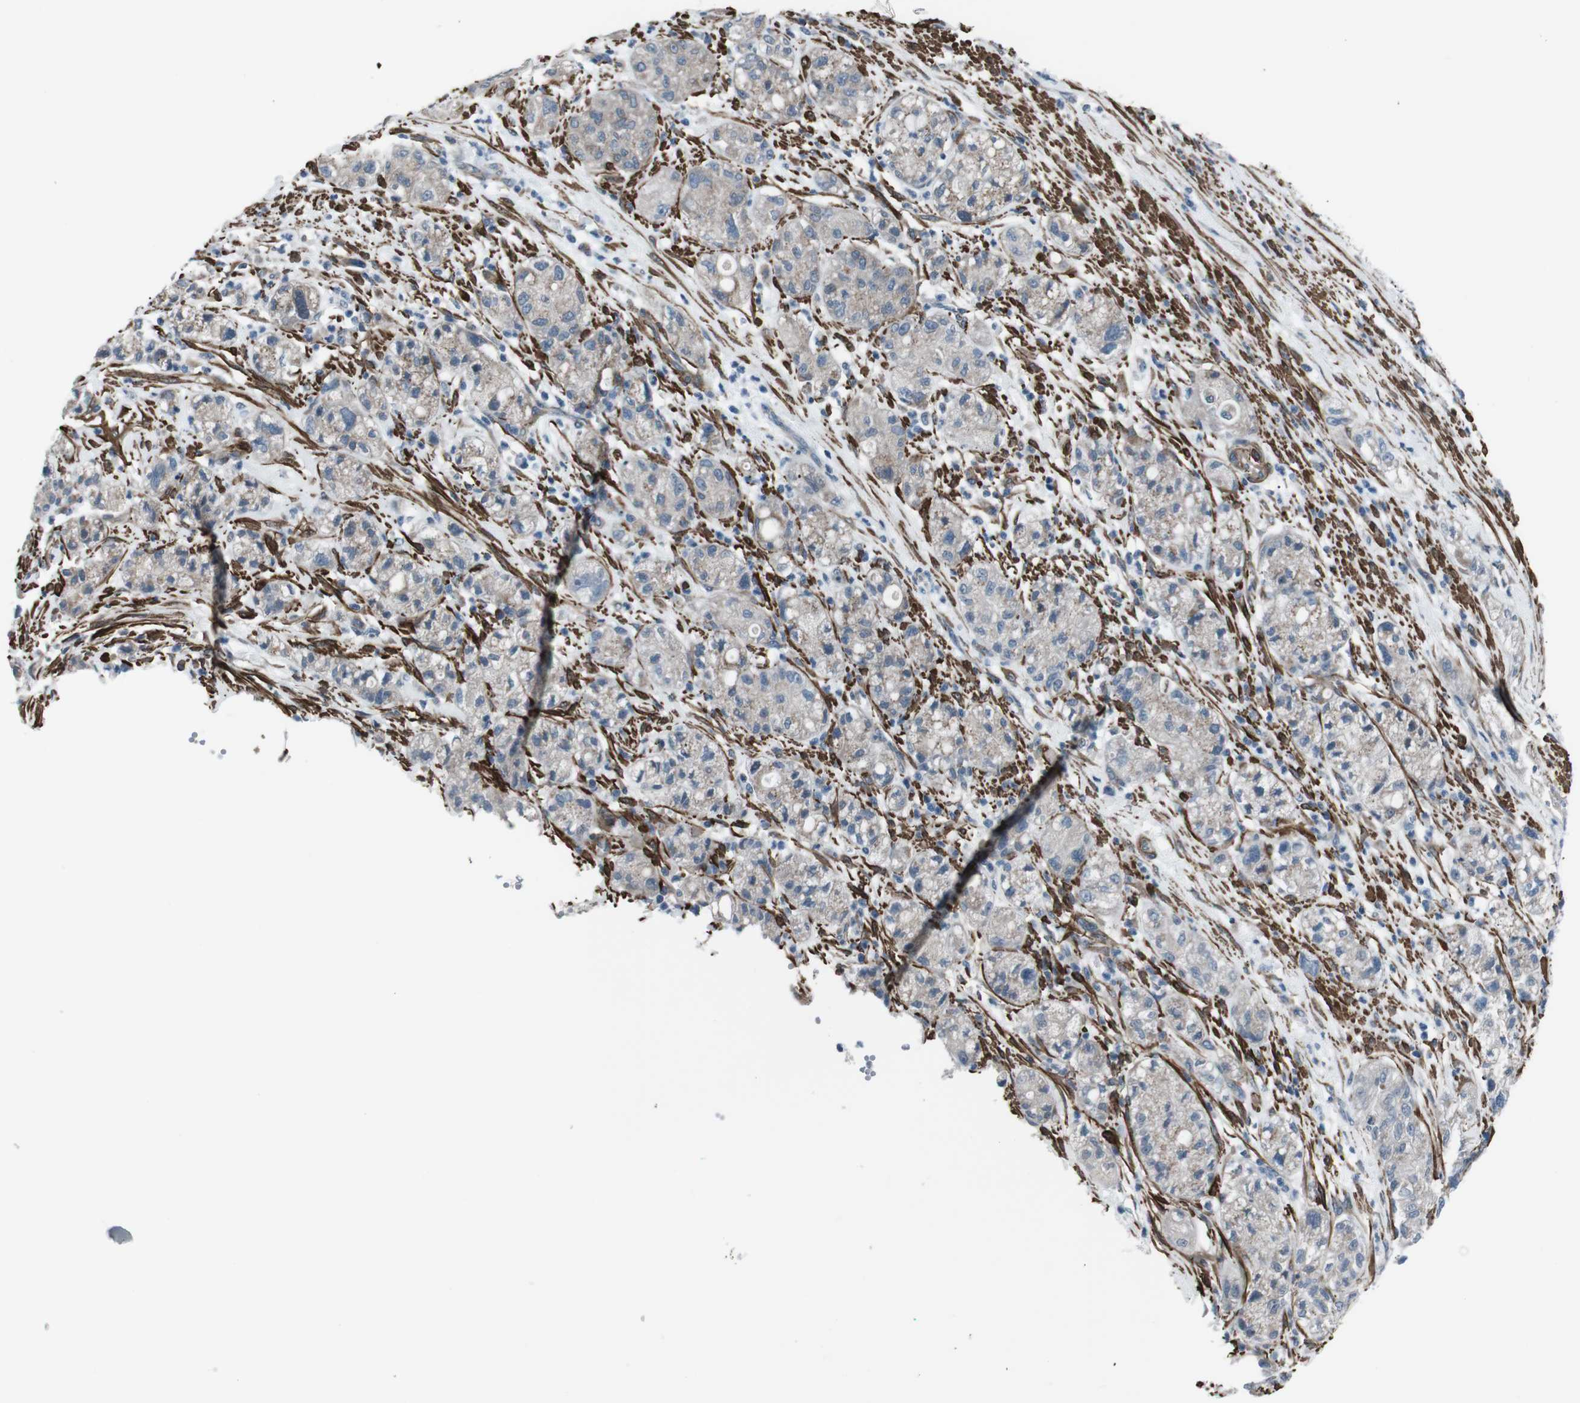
{"staining": {"intensity": "weak", "quantity": ">75%", "location": "cytoplasmic/membranous"}, "tissue": "pancreatic cancer", "cell_type": "Tumor cells", "image_type": "cancer", "snomed": [{"axis": "morphology", "description": "Adenocarcinoma, NOS"}, {"axis": "topography", "description": "Pancreas"}], "caption": "Weak cytoplasmic/membranous protein expression is appreciated in about >75% of tumor cells in pancreatic cancer (adenocarcinoma).", "gene": "PDLIM5", "patient": {"sex": "female", "age": 78}}